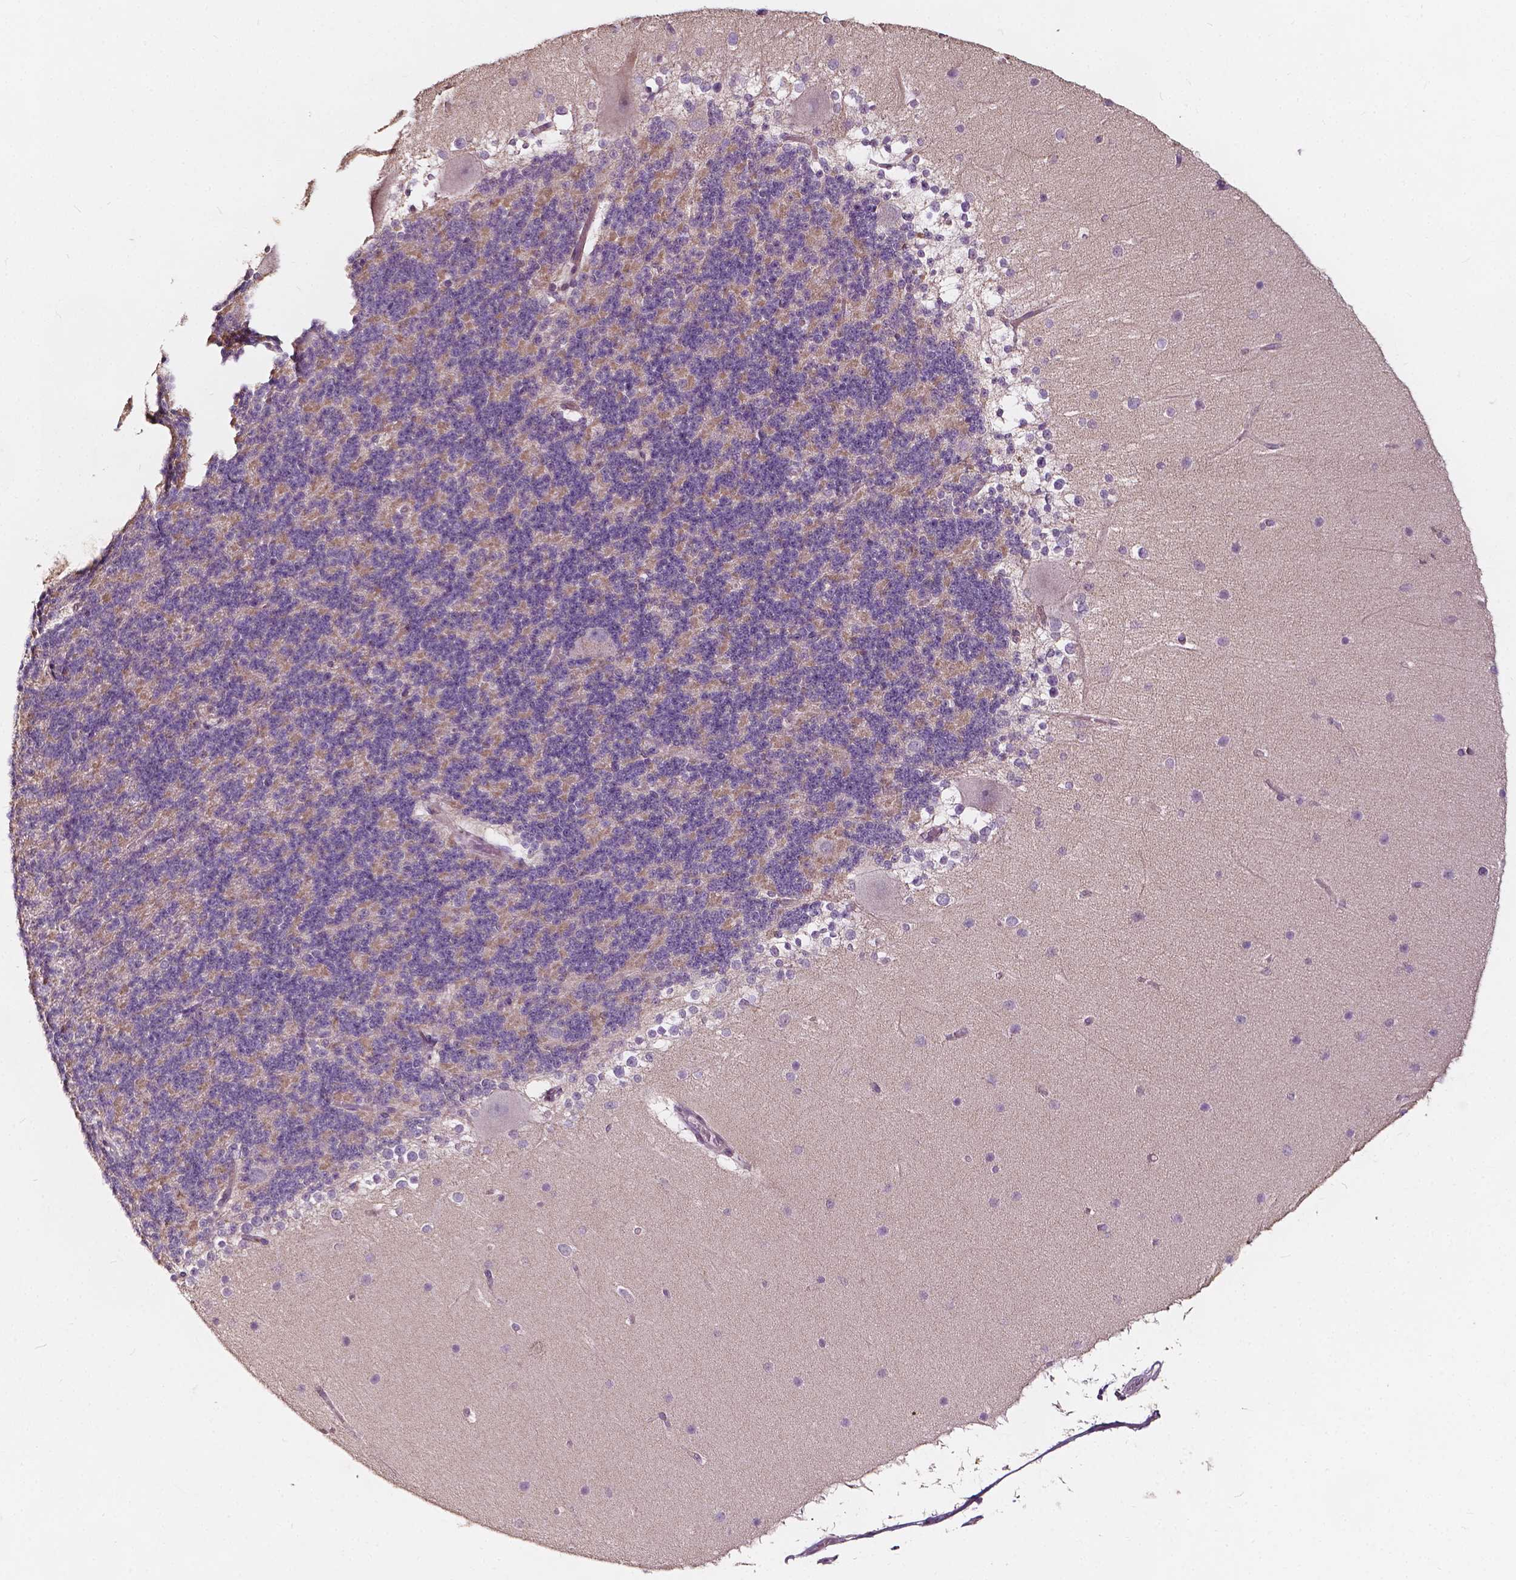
{"staining": {"intensity": "negative", "quantity": "none", "location": "none"}, "tissue": "cerebellum", "cell_type": "Cells in granular layer", "image_type": "normal", "snomed": [{"axis": "morphology", "description": "Normal tissue, NOS"}, {"axis": "topography", "description": "Cerebellum"}], "caption": "IHC photomicrograph of benign cerebellum: cerebellum stained with DAB (3,3'-diaminobenzidine) reveals no significant protein expression in cells in granular layer.", "gene": "NPC1L1", "patient": {"sex": "female", "age": 19}}